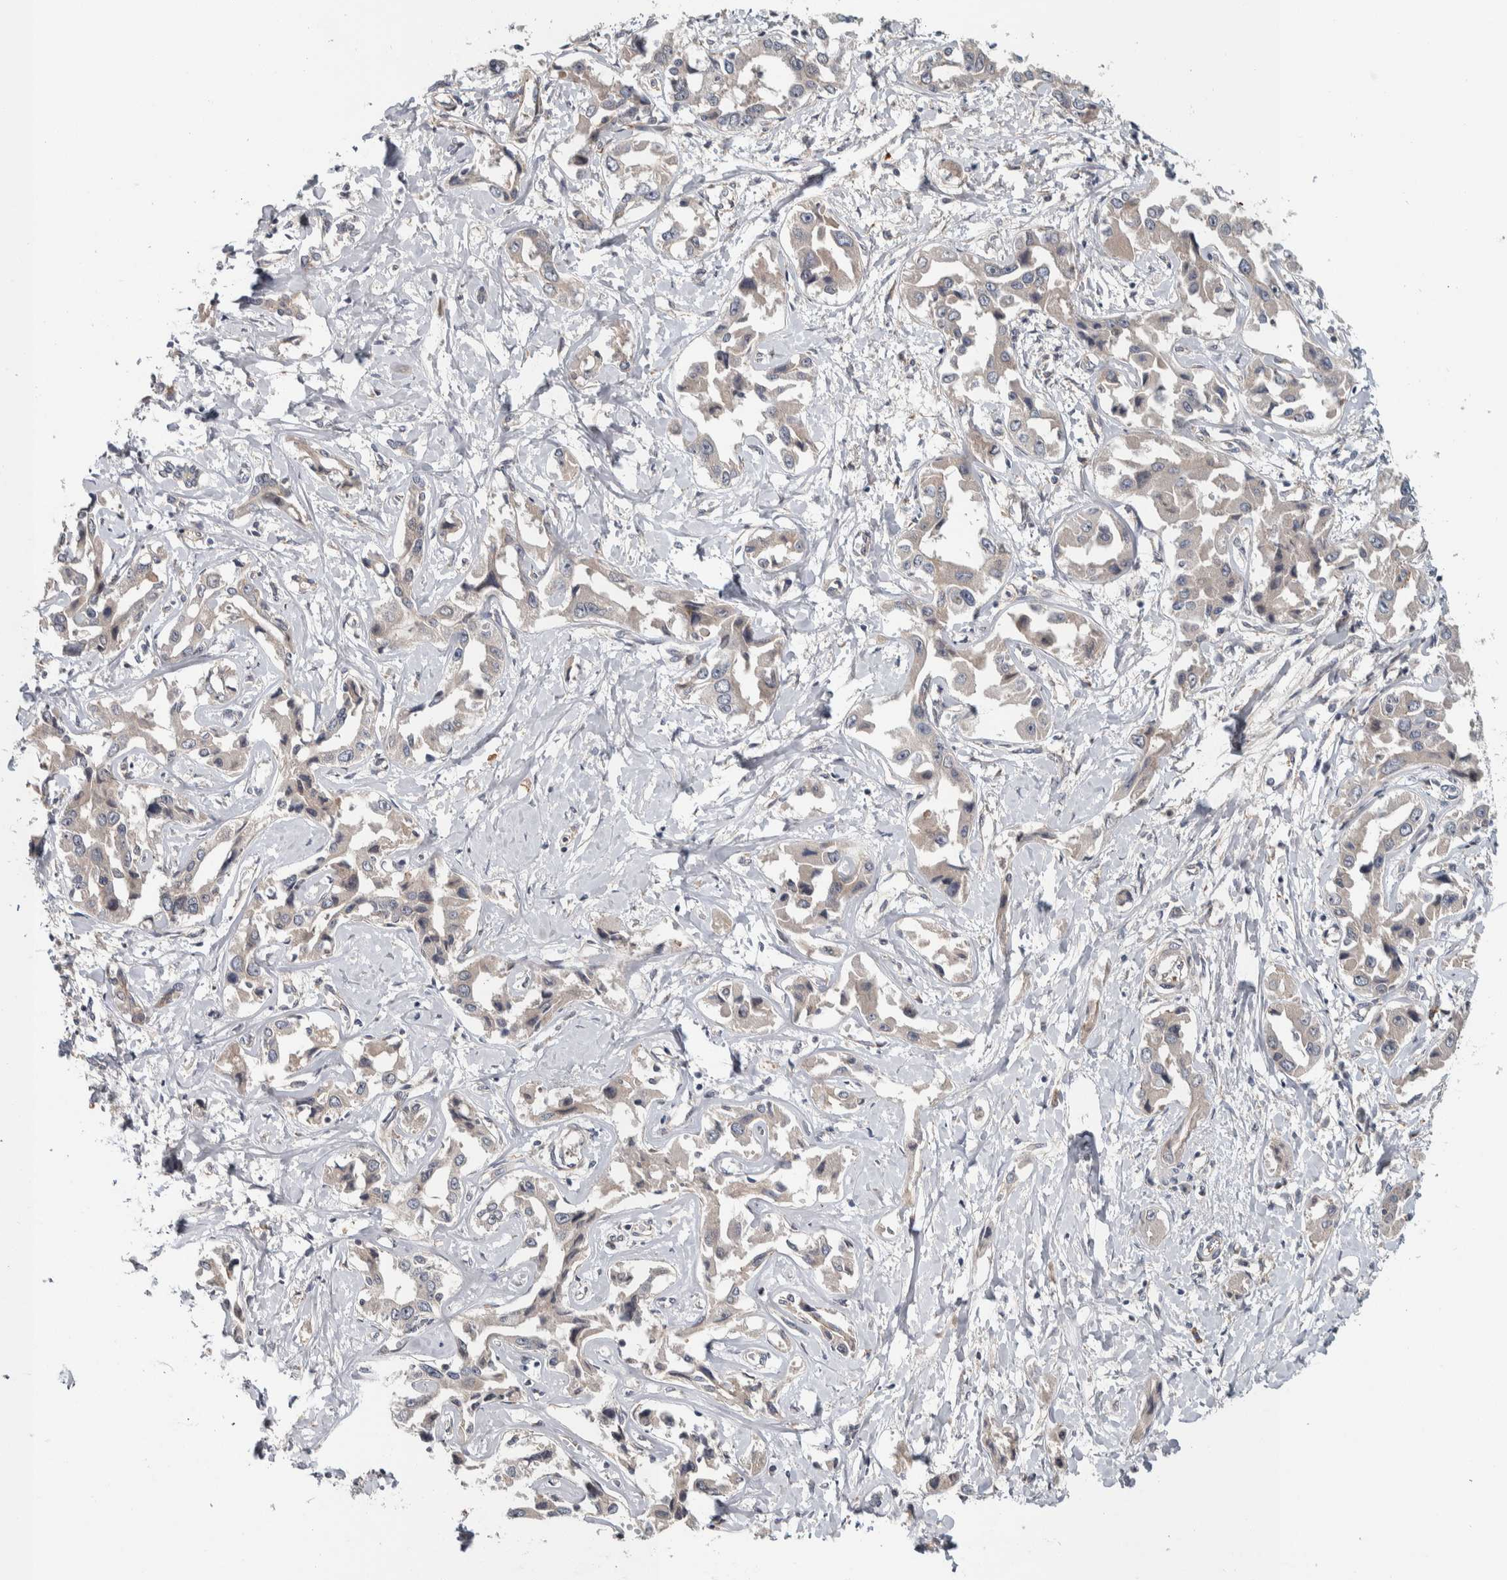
{"staining": {"intensity": "negative", "quantity": "none", "location": "none"}, "tissue": "liver cancer", "cell_type": "Tumor cells", "image_type": "cancer", "snomed": [{"axis": "morphology", "description": "Cholangiocarcinoma"}, {"axis": "topography", "description": "Liver"}], "caption": "Tumor cells show no significant staining in cholangiocarcinoma (liver).", "gene": "TBC1D31", "patient": {"sex": "male", "age": 59}}